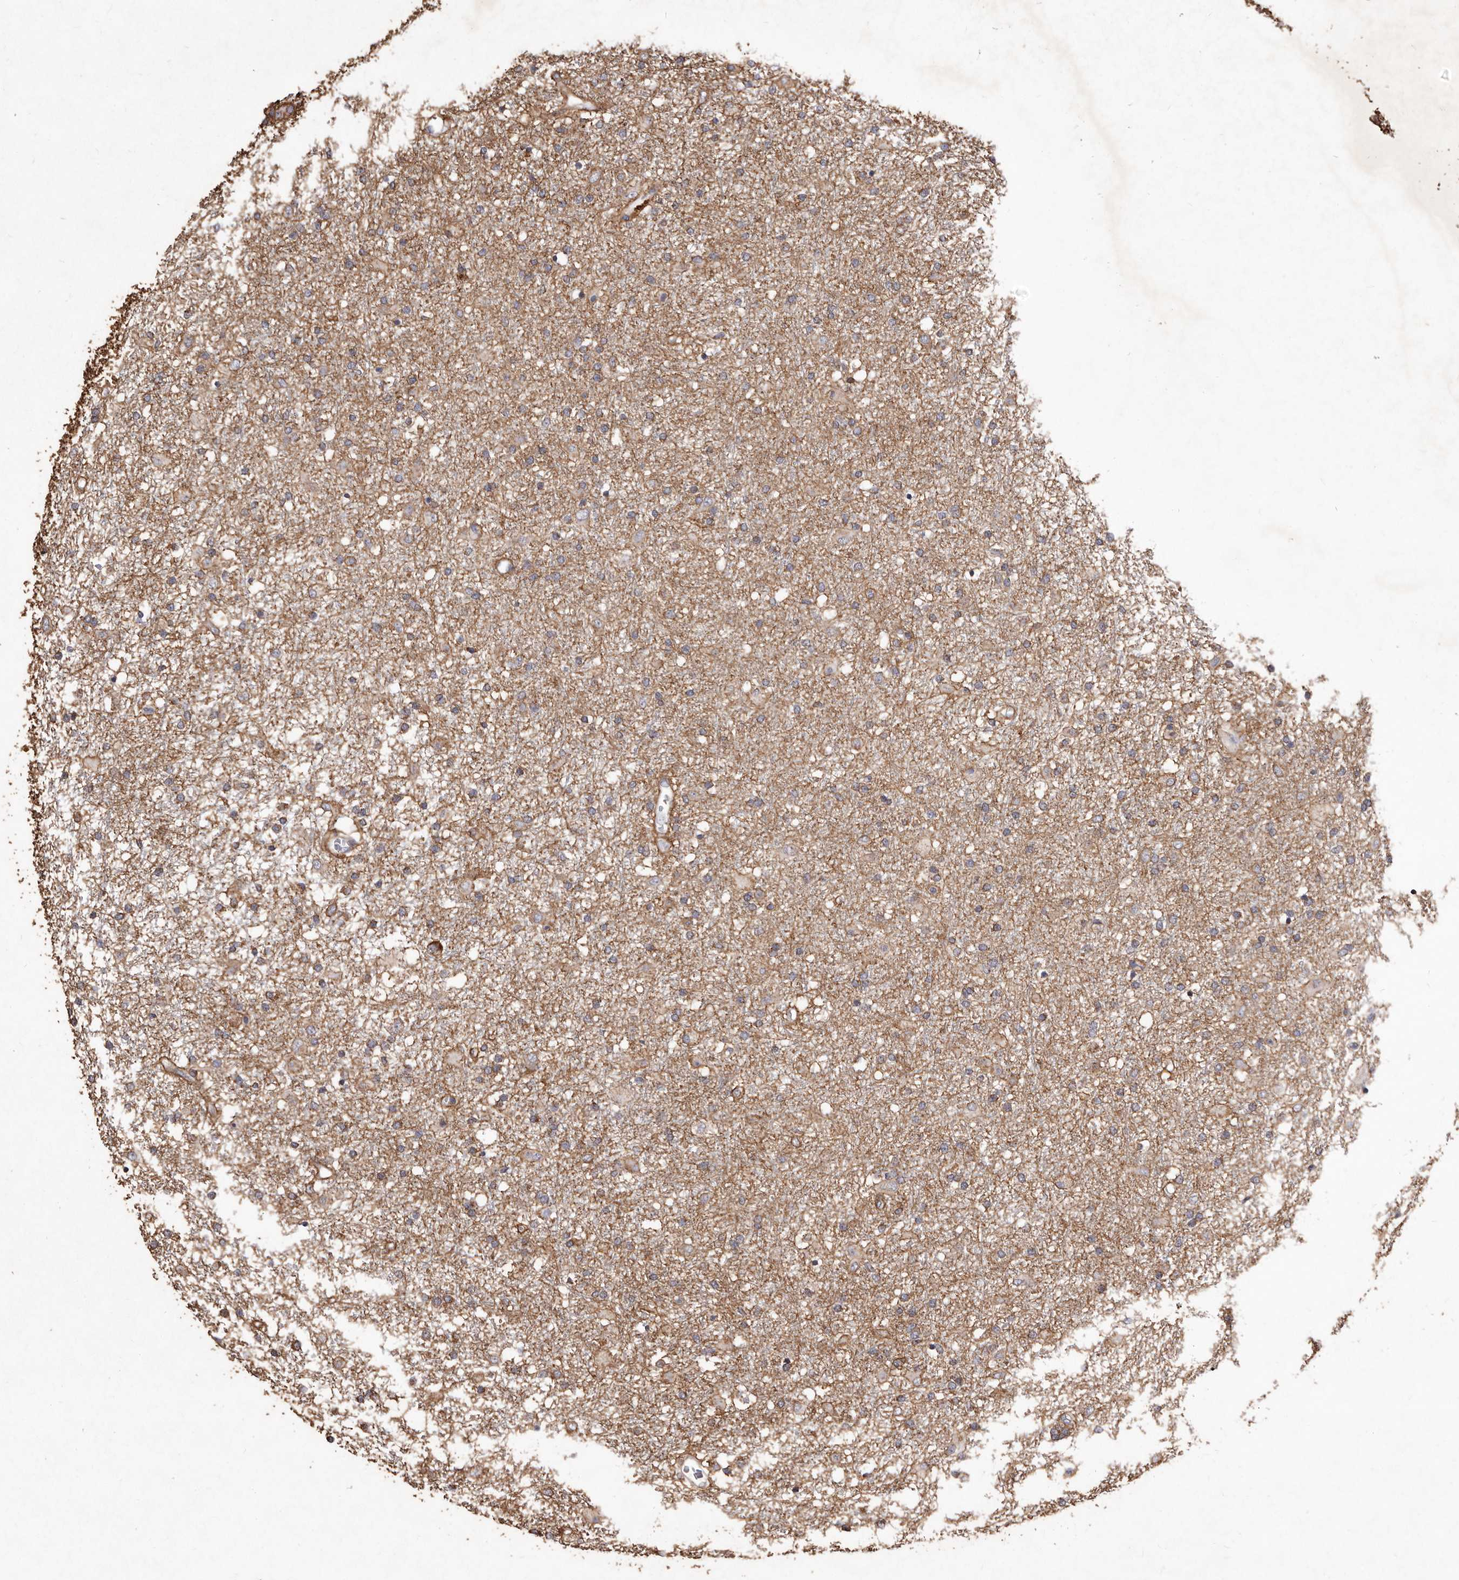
{"staining": {"intensity": "moderate", "quantity": "25%-75%", "location": "cytoplasmic/membranous"}, "tissue": "glioma", "cell_type": "Tumor cells", "image_type": "cancer", "snomed": [{"axis": "morphology", "description": "Glioma, malignant, Low grade"}, {"axis": "topography", "description": "Brain"}], "caption": "Protein staining of glioma tissue demonstrates moderate cytoplasmic/membranous positivity in about 25%-75% of tumor cells.", "gene": "STEAP2", "patient": {"sex": "male", "age": 65}}